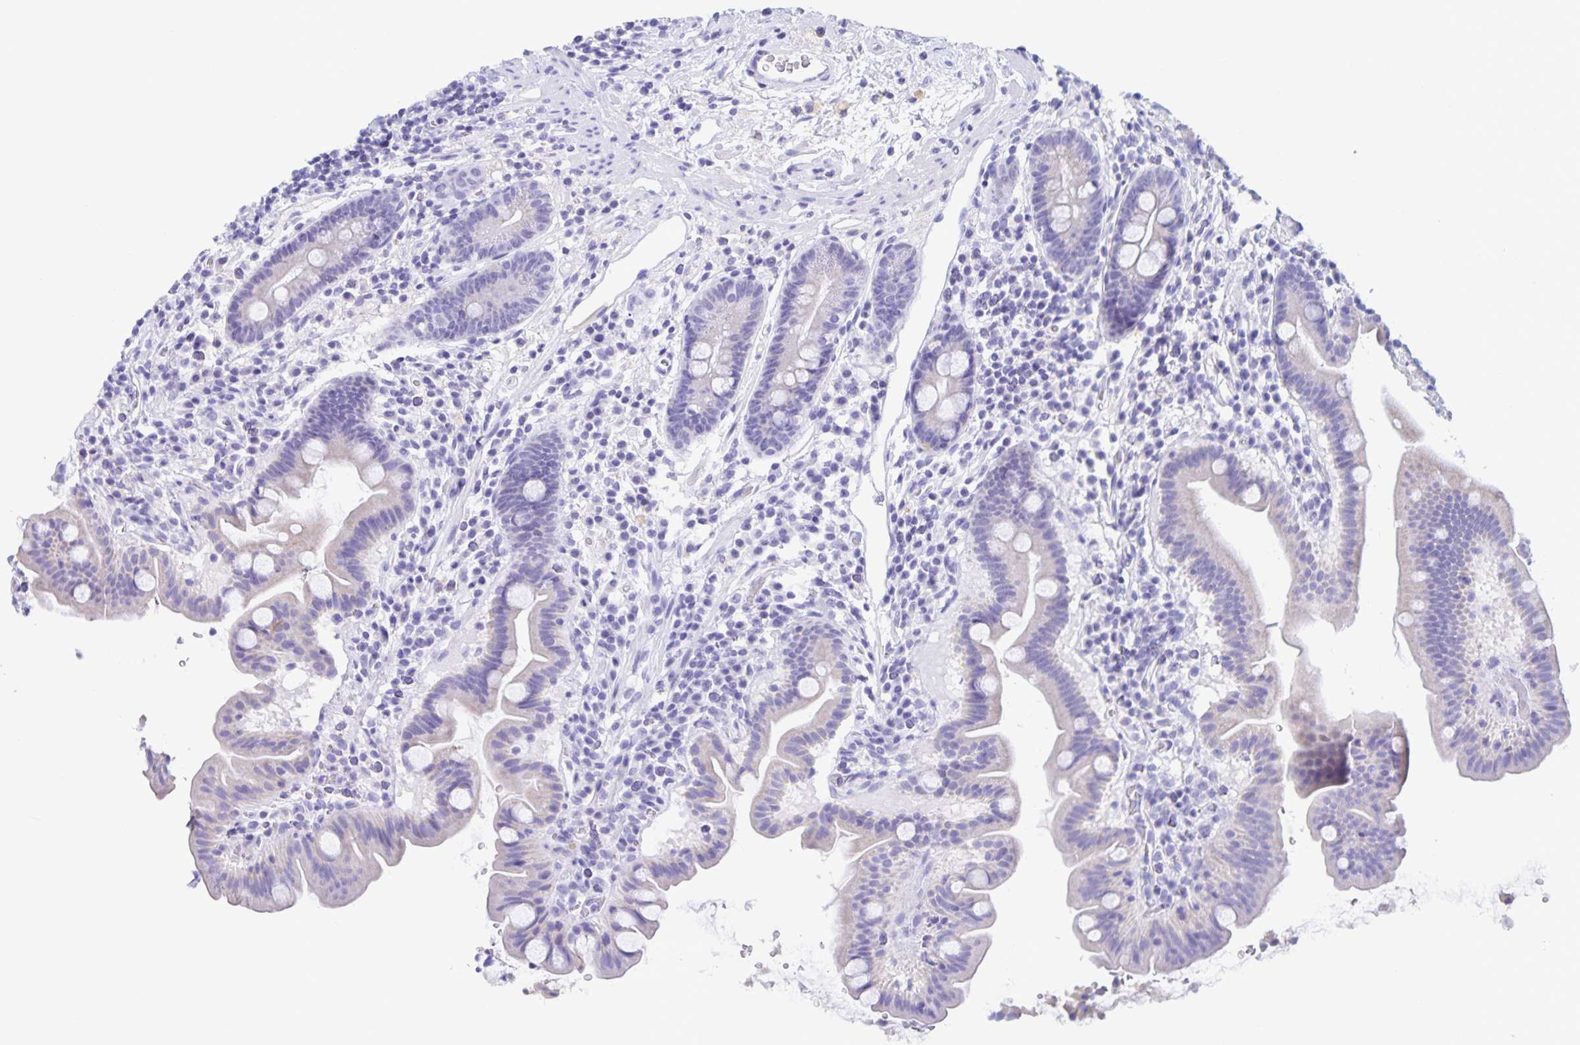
{"staining": {"intensity": "weak", "quantity": "25%-75%", "location": "cytoplasmic/membranous"}, "tissue": "small intestine", "cell_type": "Glandular cells", "image_type": "normal", "snomed": [{"axis": "morphology", "description": "Normal tissue, NOS"}, {"axis": "topography", "description": "Small intestine"}], "caption": "Immunohistochemistry (IHC) micrograph of unremarkable human small intestine stained for a protein (brown), which displays low levels of weak cytoplasmic/membranous positivity in about 25%-75% of glandular cells.", "gene": "CATSPER4", "patient": {"sex": "male", "age": 26}}